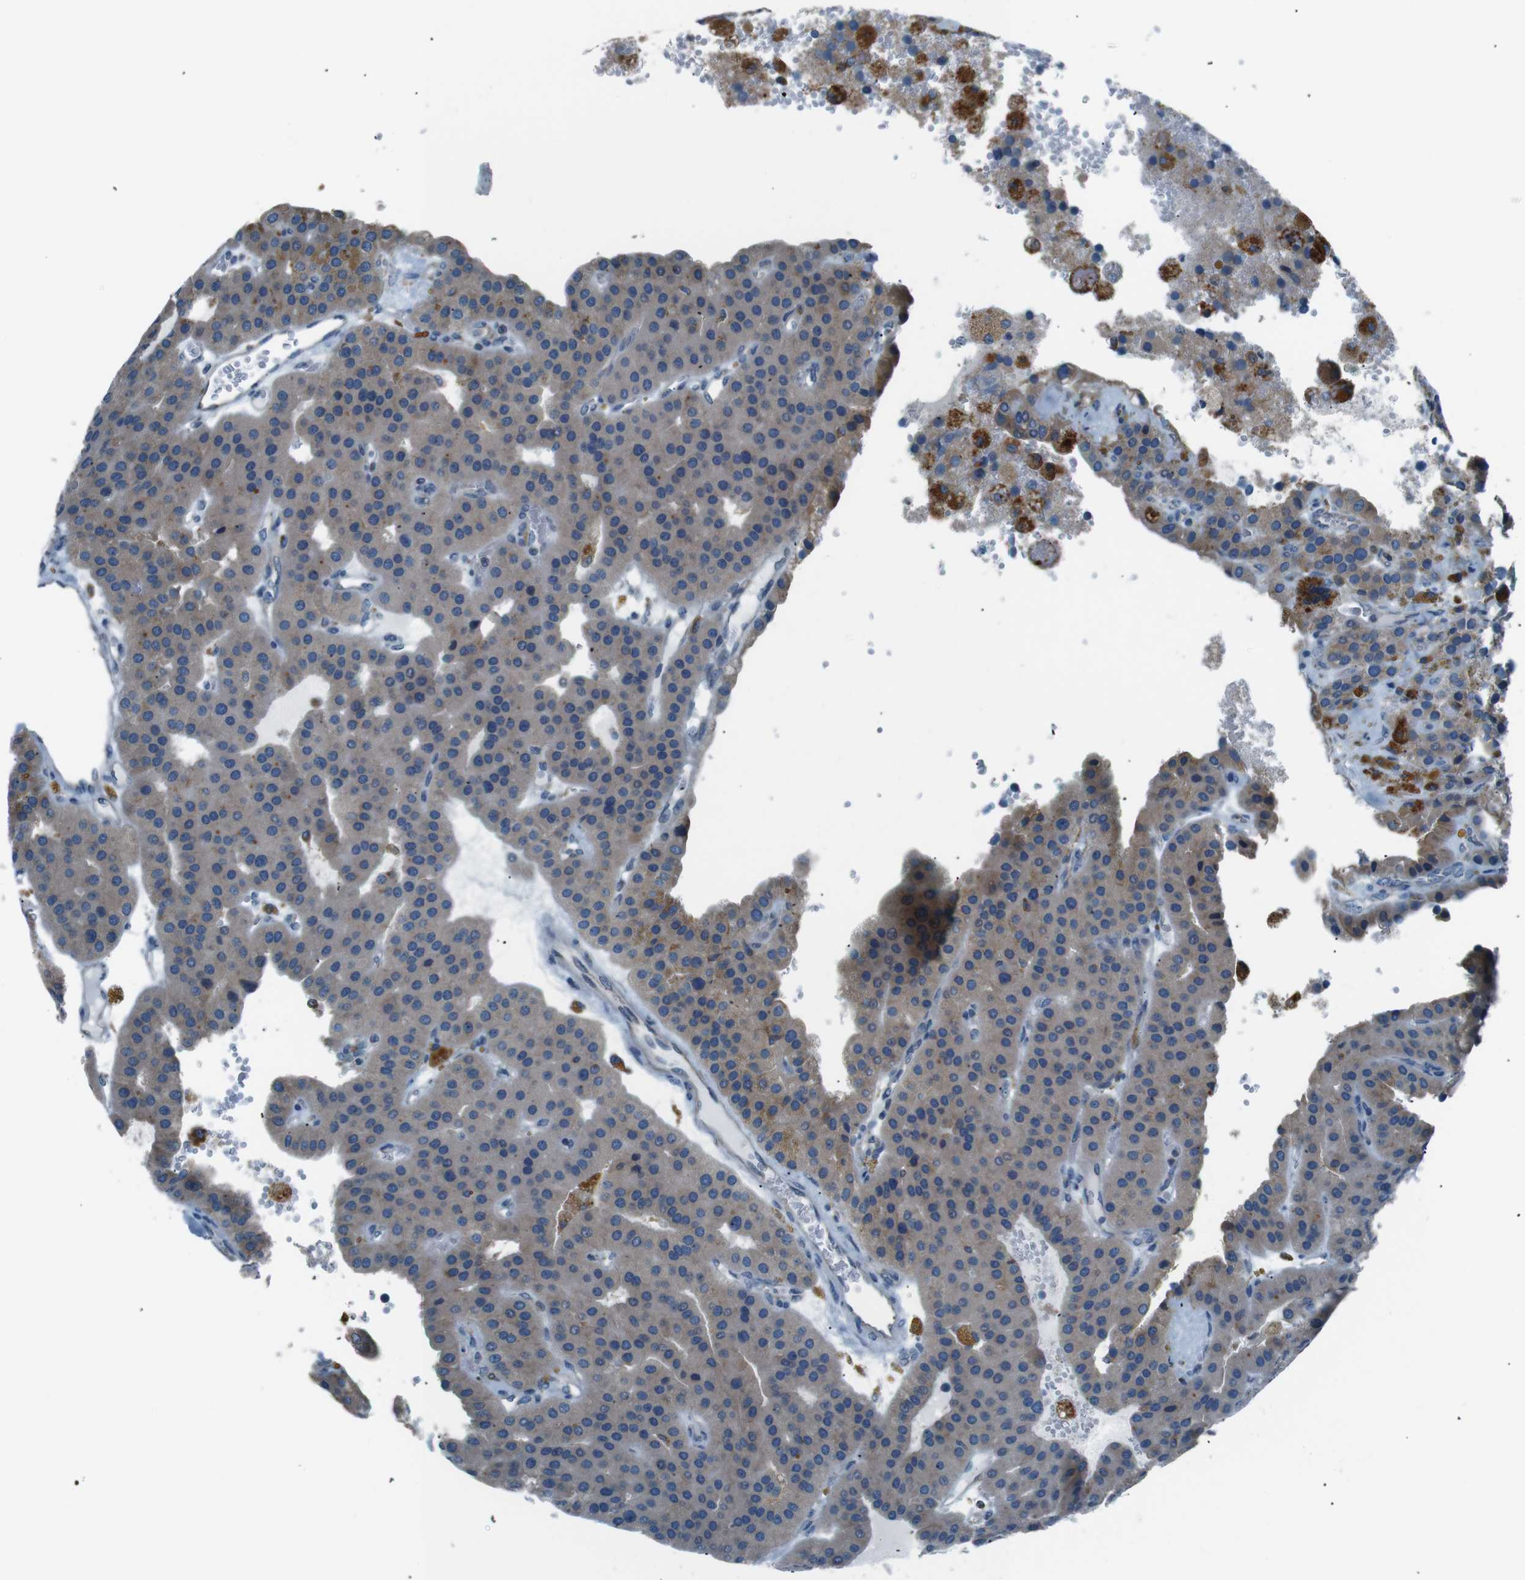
{"staining": {"intensity": "moderate", "quantity": "25%-75%", "location": "cytoplasmic/membranous"}, "tissue": "parathyroid gland", "cell_type": "Glandular cells", "image_type": "normal", "snomed": [{"axis": "morphology", "description": "Normal tissue, NOS"}, {"axis": "morphology", "description": "Adenoma, NOS"}, {"axis": "topography", "description": "Parathyroid gland"}], "caption": "Normal parathyroid gland was stained to show a protein in brown. There is medium levels of moderate cytoplasmic/membranous staining in about 25%-75% of glandular cells.", "gene": "SIGMAR1", "patient": {"sex": "female", "age": 86}}